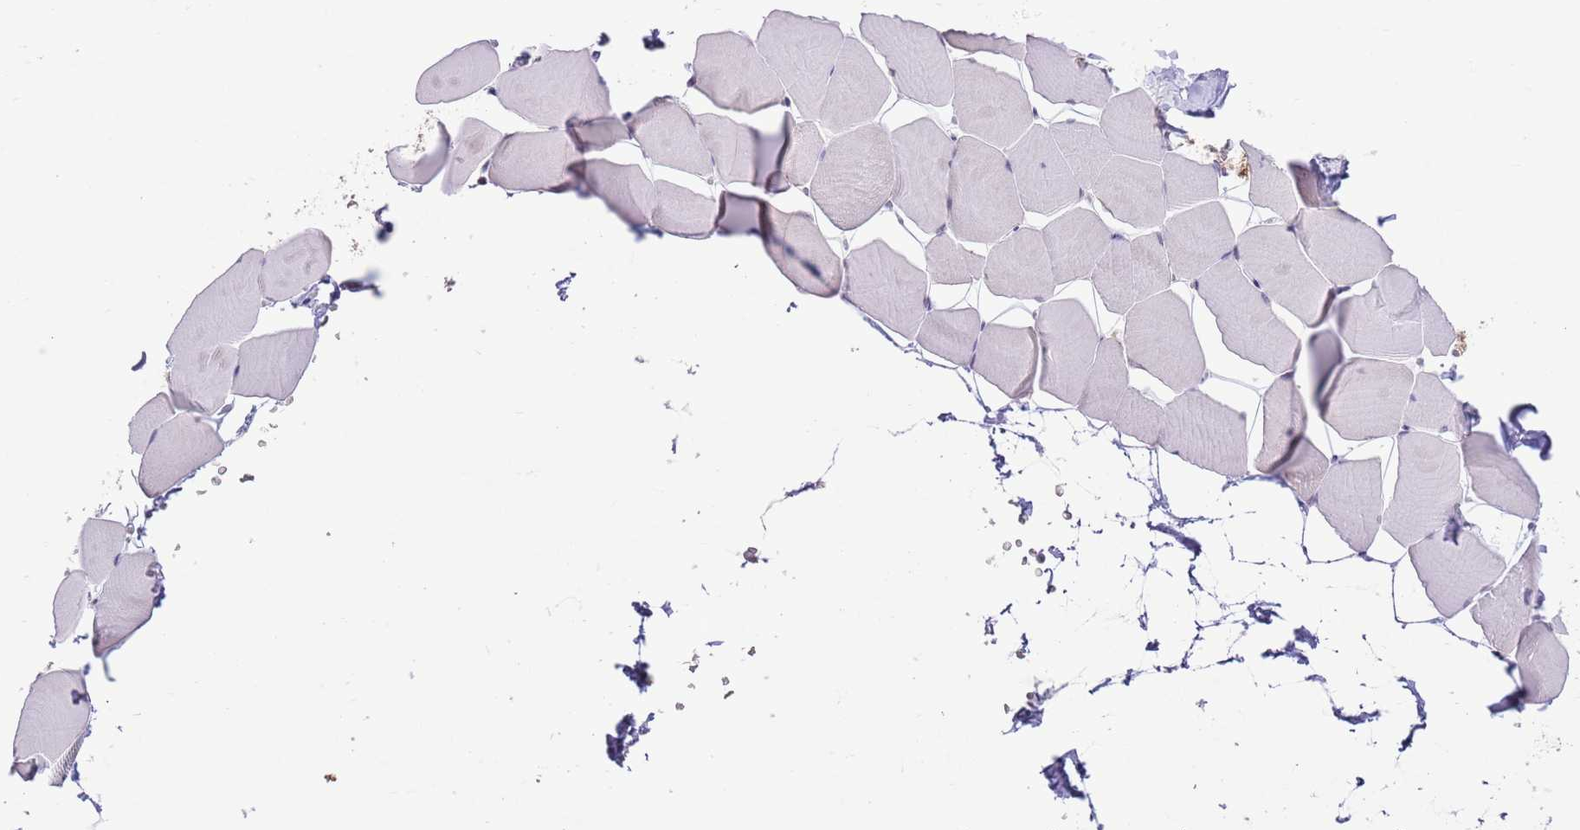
{"staining": {"intensity": "negative", "quantity": "none", "location": "none"}, "tissue": "skeletal muscle", "cell_type": "Myocytes", "image_type": "normal", "snomed": [{"axis": "morphology", "description": "Normal tissue, NOS"}, {"axis": "topography", "description": "Skeletal muscle"}], "caption": "This is an immunohistochemistry (IHC) micrograph of unremarkable skeletal muscle. There is no expression in myocytes.", "gene": "ZNF576", "patient": {"sex": "male", "age": 25}}